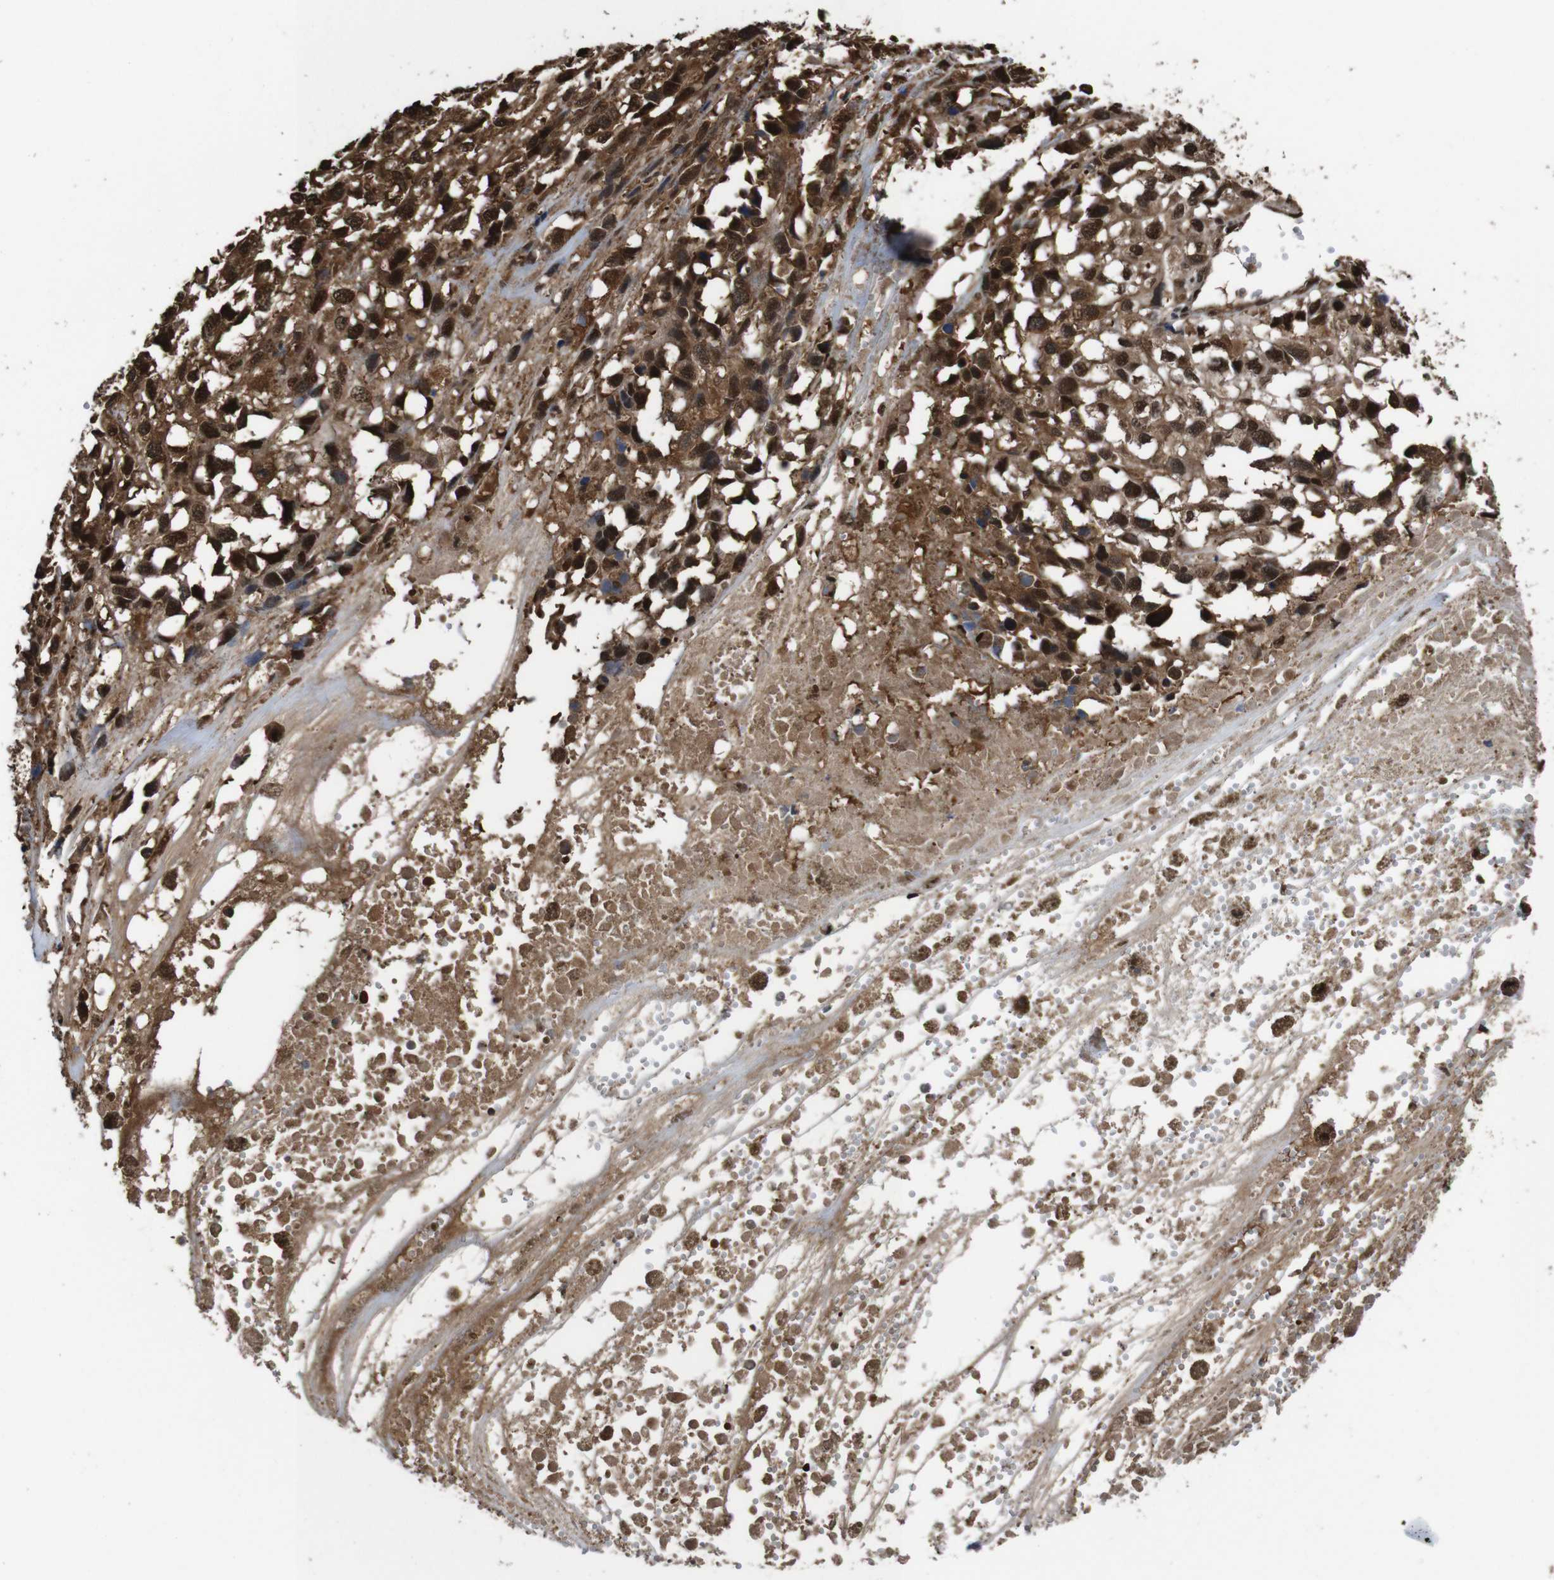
{"staining": {"intensity": "strong", "quantity": ">75%", "location": "cytoplasmic/membranous,nuclear"}, "tissue": "melanoma", "cell_type": "Tumor cells", "image_type": "cancer", "snomed": [{"axis": "morphology", "description": "Malignant melanoma, Metastatic site"}, {"axis": "topography", "description": "Lymph node"}], "caption": "Melanoma was stained to show a protein in brown. There is high levels of strong cytoplasmic/membranous and nuclear positivity in about >75% of tumor cells. (brown staining indicates protein expression, while blue staining denotes nuclei).", "gene": "VCP", "patient": {"sex": "male", "age": 59}}